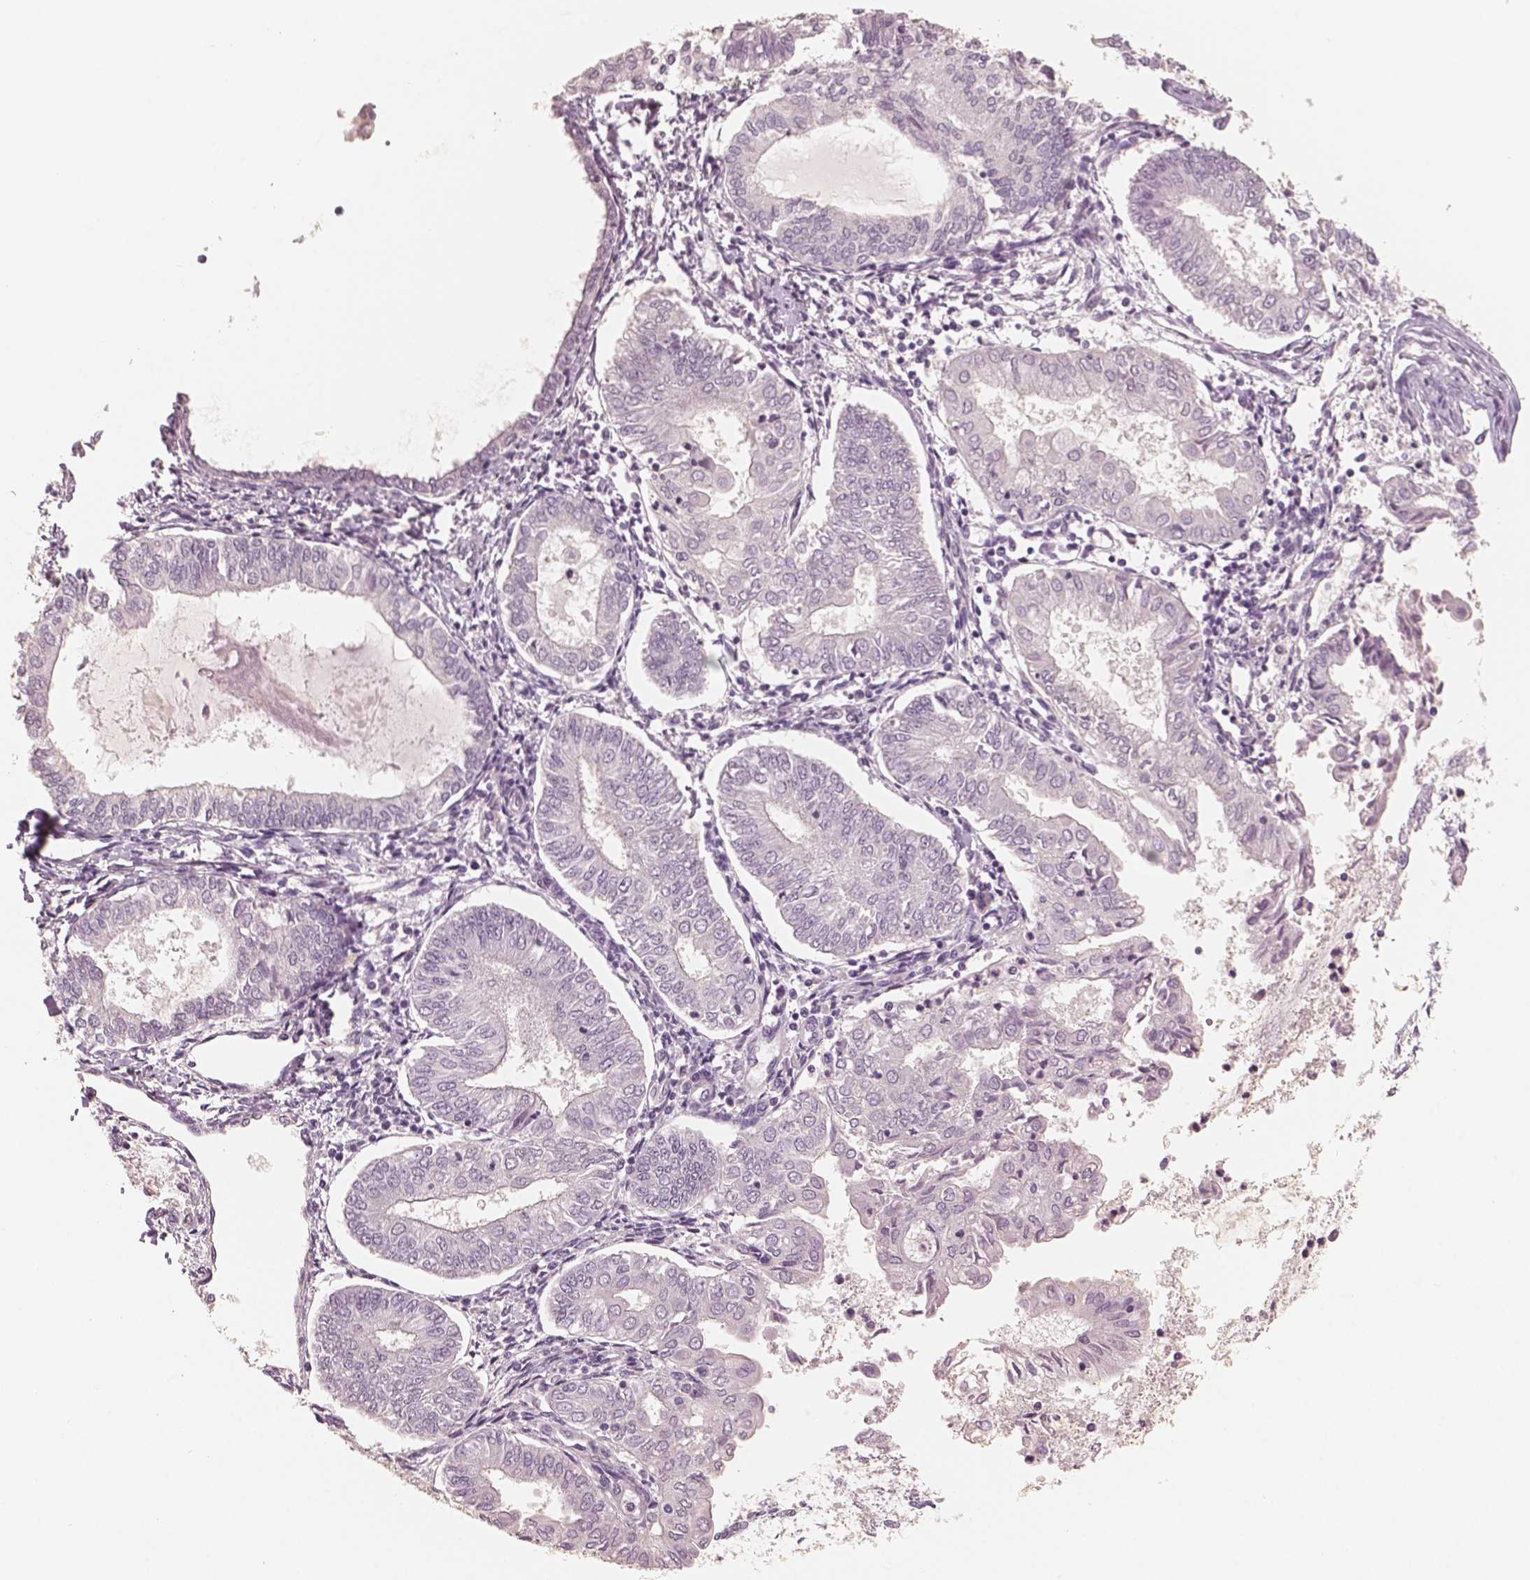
{"staining": {"intensity": "negative", "quantity": "none", "location": "none"}, "tissue": "endometrial cancer", "cell_type": "Tumor cells", "image_type": "cancer", "snomed": [{"axis": "morphology", "description": "Adenocarcinoma, NOS"}, {"axis": "topography", "description": "Endometrium"}], "caption": "A photomicrograph of human endometrial cancer (adenocarcinoma) is negative for staining in tumor cells.", "gene": "NECAB2", "patient": {"sex": "female", "age": 68}}